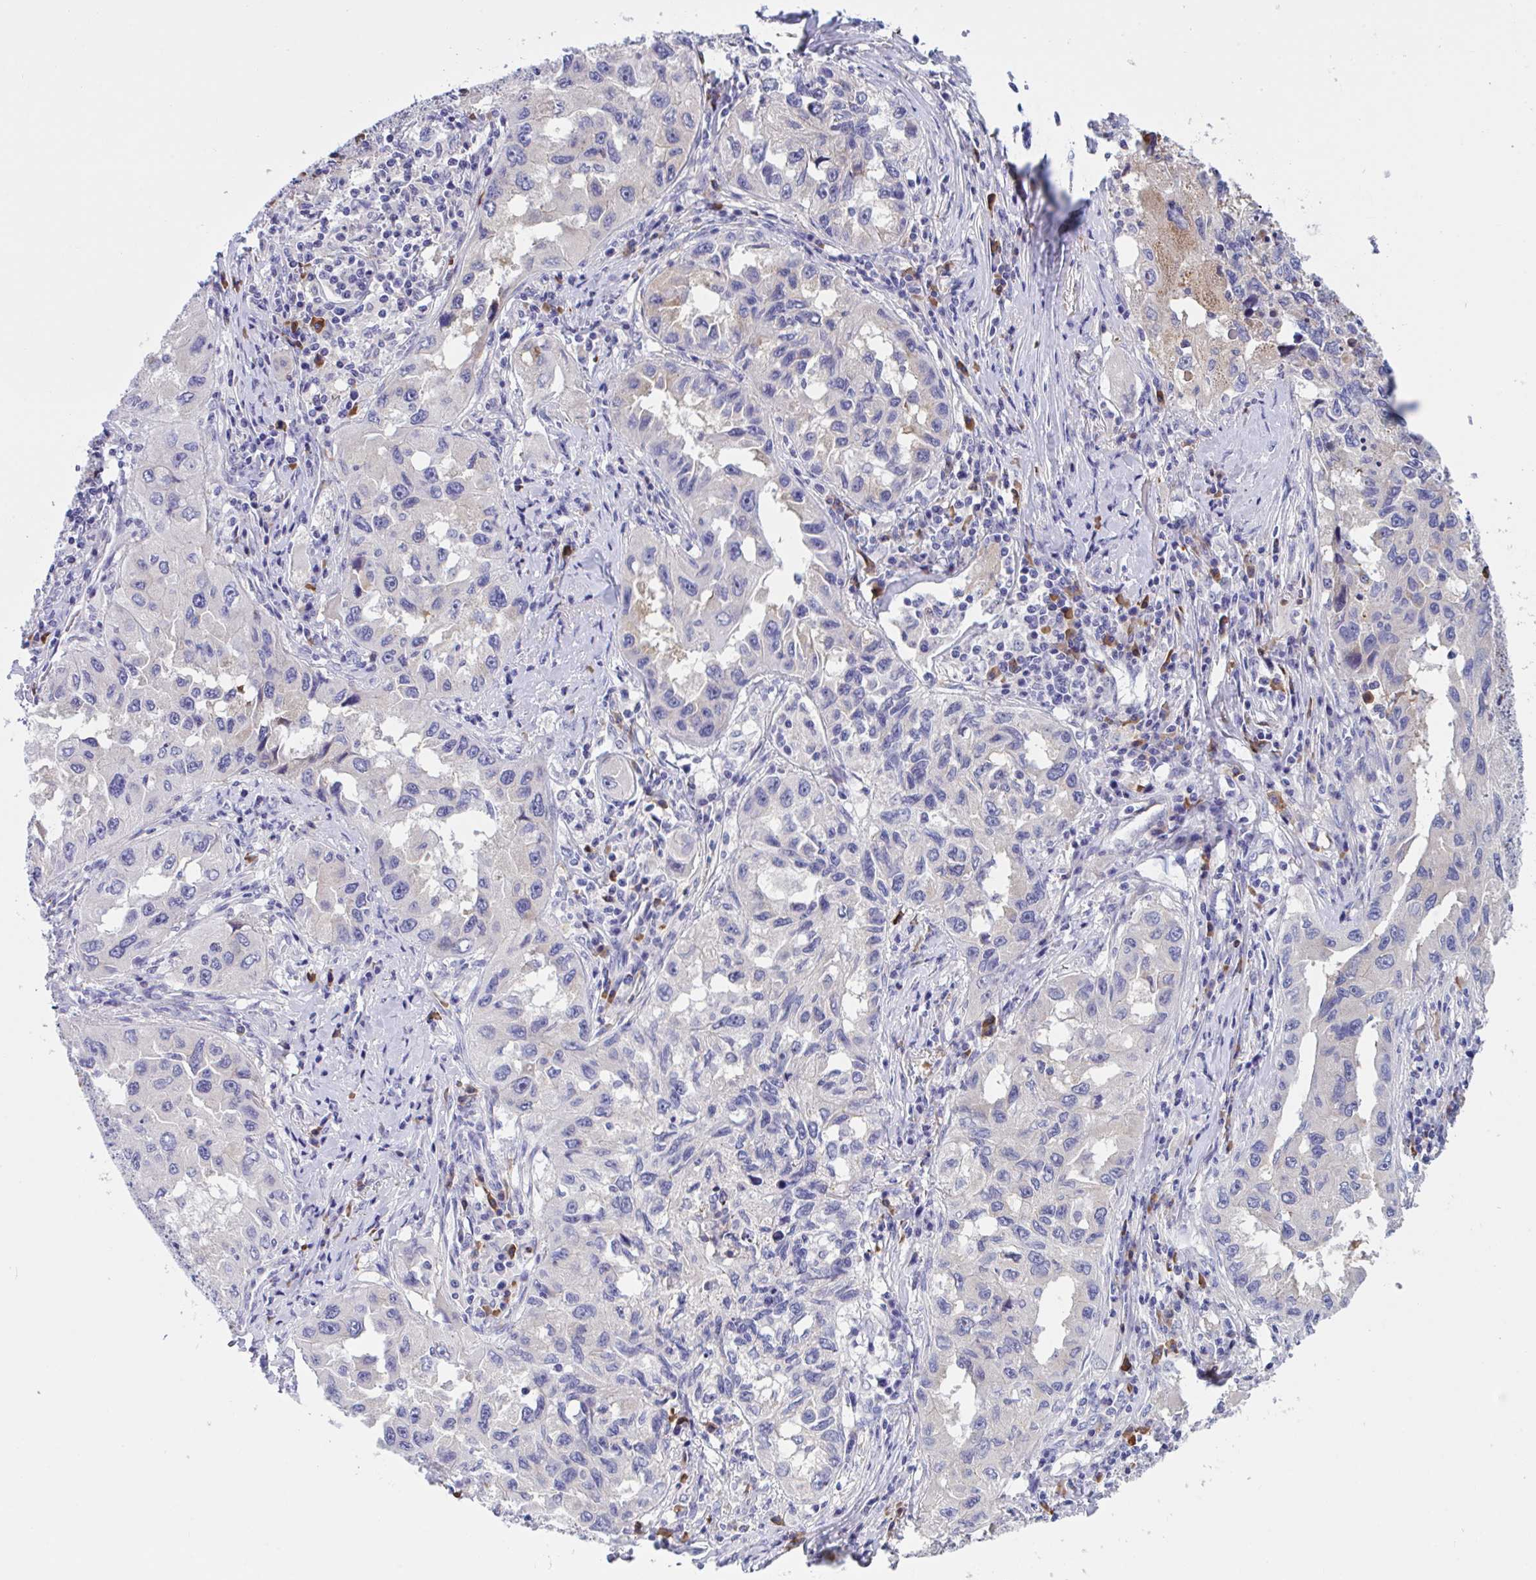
{"staining": {"intensity": "negative", "quantity": "none", "location": "none"}, "tissue": "lung cancer", "cell_type": "Tumor cells", "image_type": "cancer", "snomed": [{"axis": "morphology", "description": "Adenocarcinoma, NOS"}, {"axis": "topography", "description": "Lung"}], "caption": "This is an IHC image of adenocarcinoma (lung). There is no staining in tumor cells.", "gene": "MS4A14", "patient": {"sex": "female", "age": 73}}